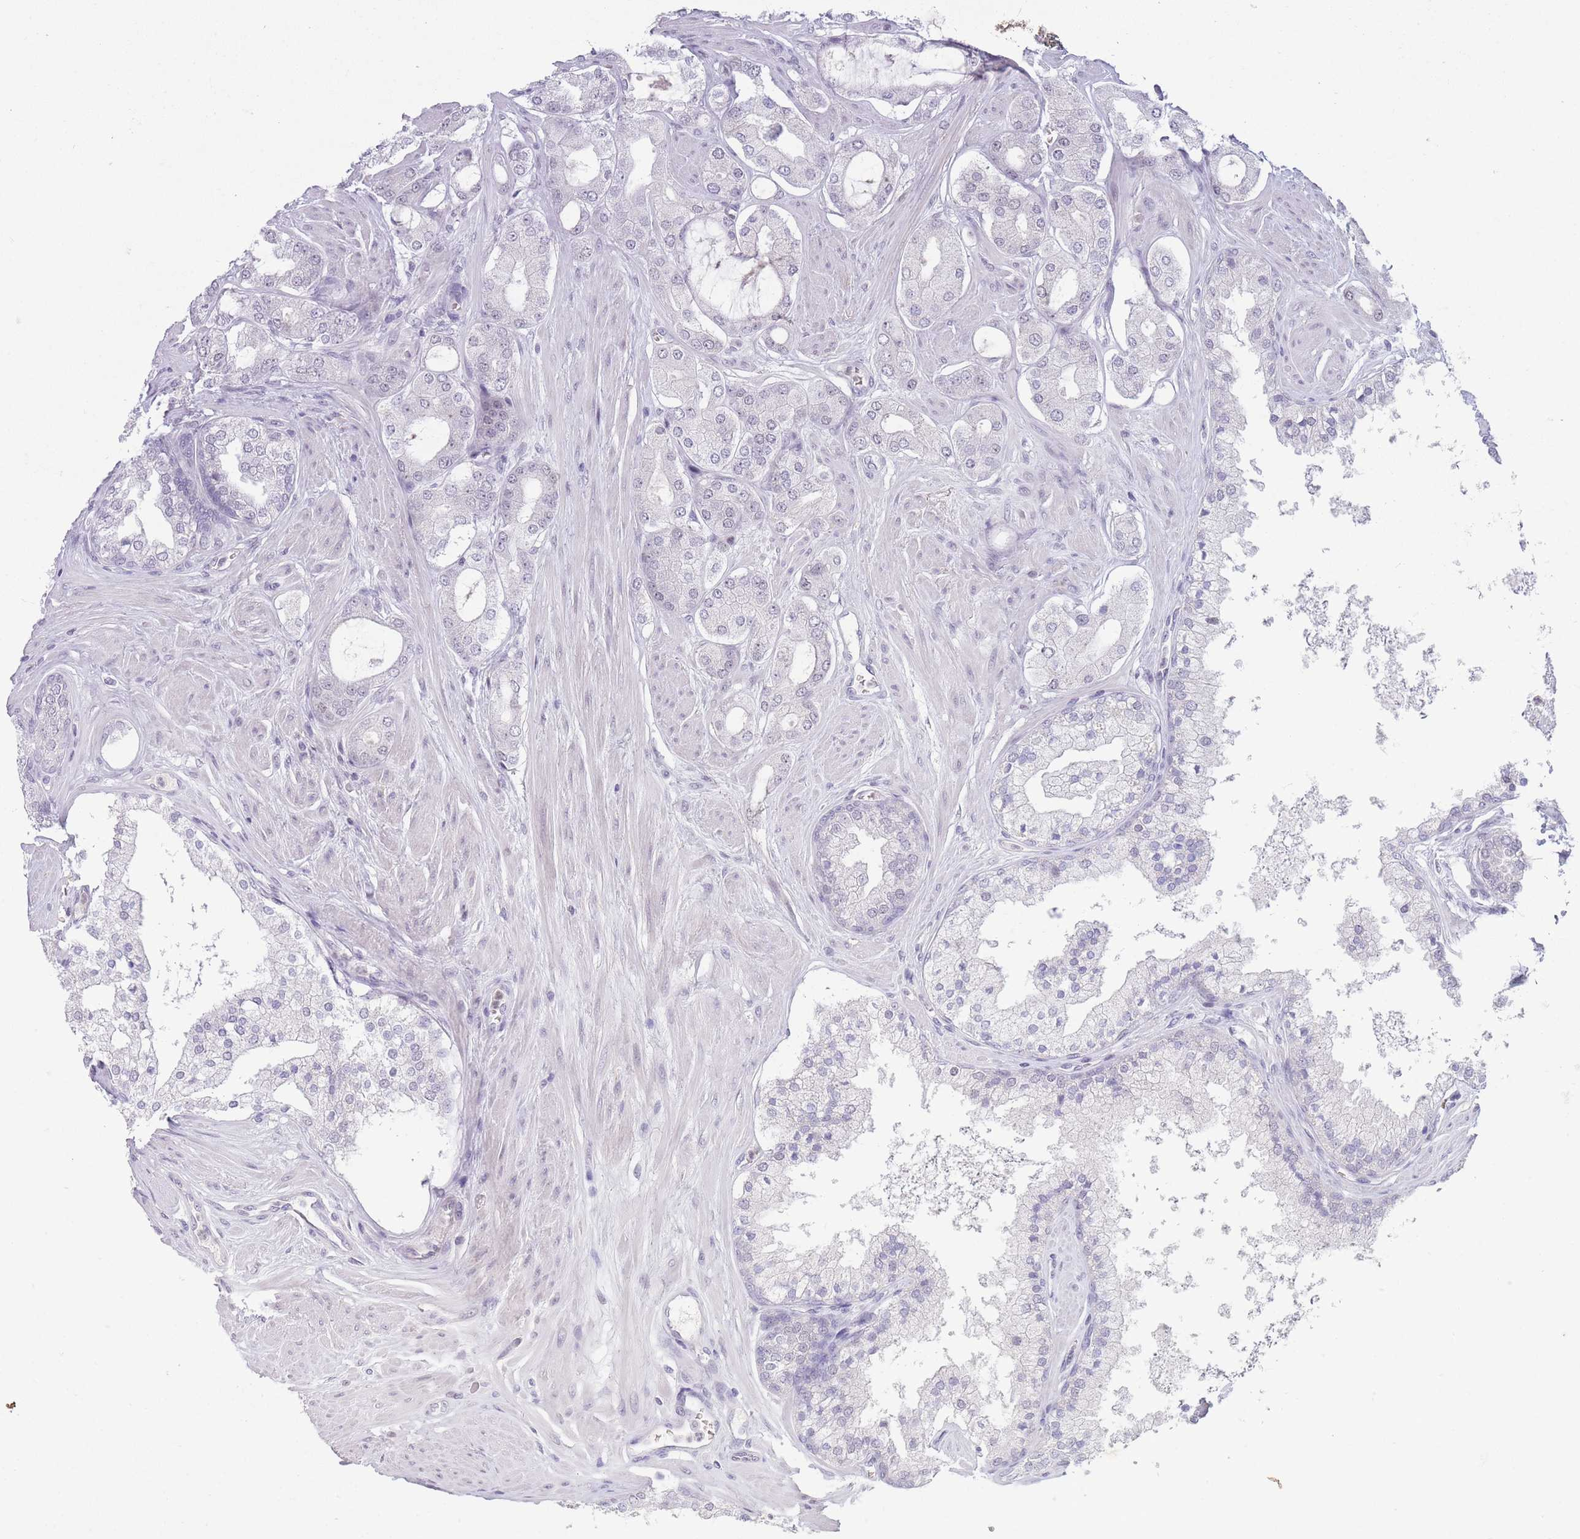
{"staining": {"intensity": "negative", "quantity": "none", "location": "none"}, "tissue": "prostate cancer", "cell_type": "Tumor cells", "image_type": "cancer", "snomed": [{"axis": "morphology", "description": "Adenocarcinoma, Low grade"}, {"axis": "topography", "description": "Prostate"}], "caption": "An image of human prostate low-grade adenocarcinoma is negative for staining in tumor cells. (DAB immunohistochemistry (IHC) visualized using brightfield microscopy, high magnification).", "gene": "ARID3B", "patient": {"sex": "male", "age": 42}}